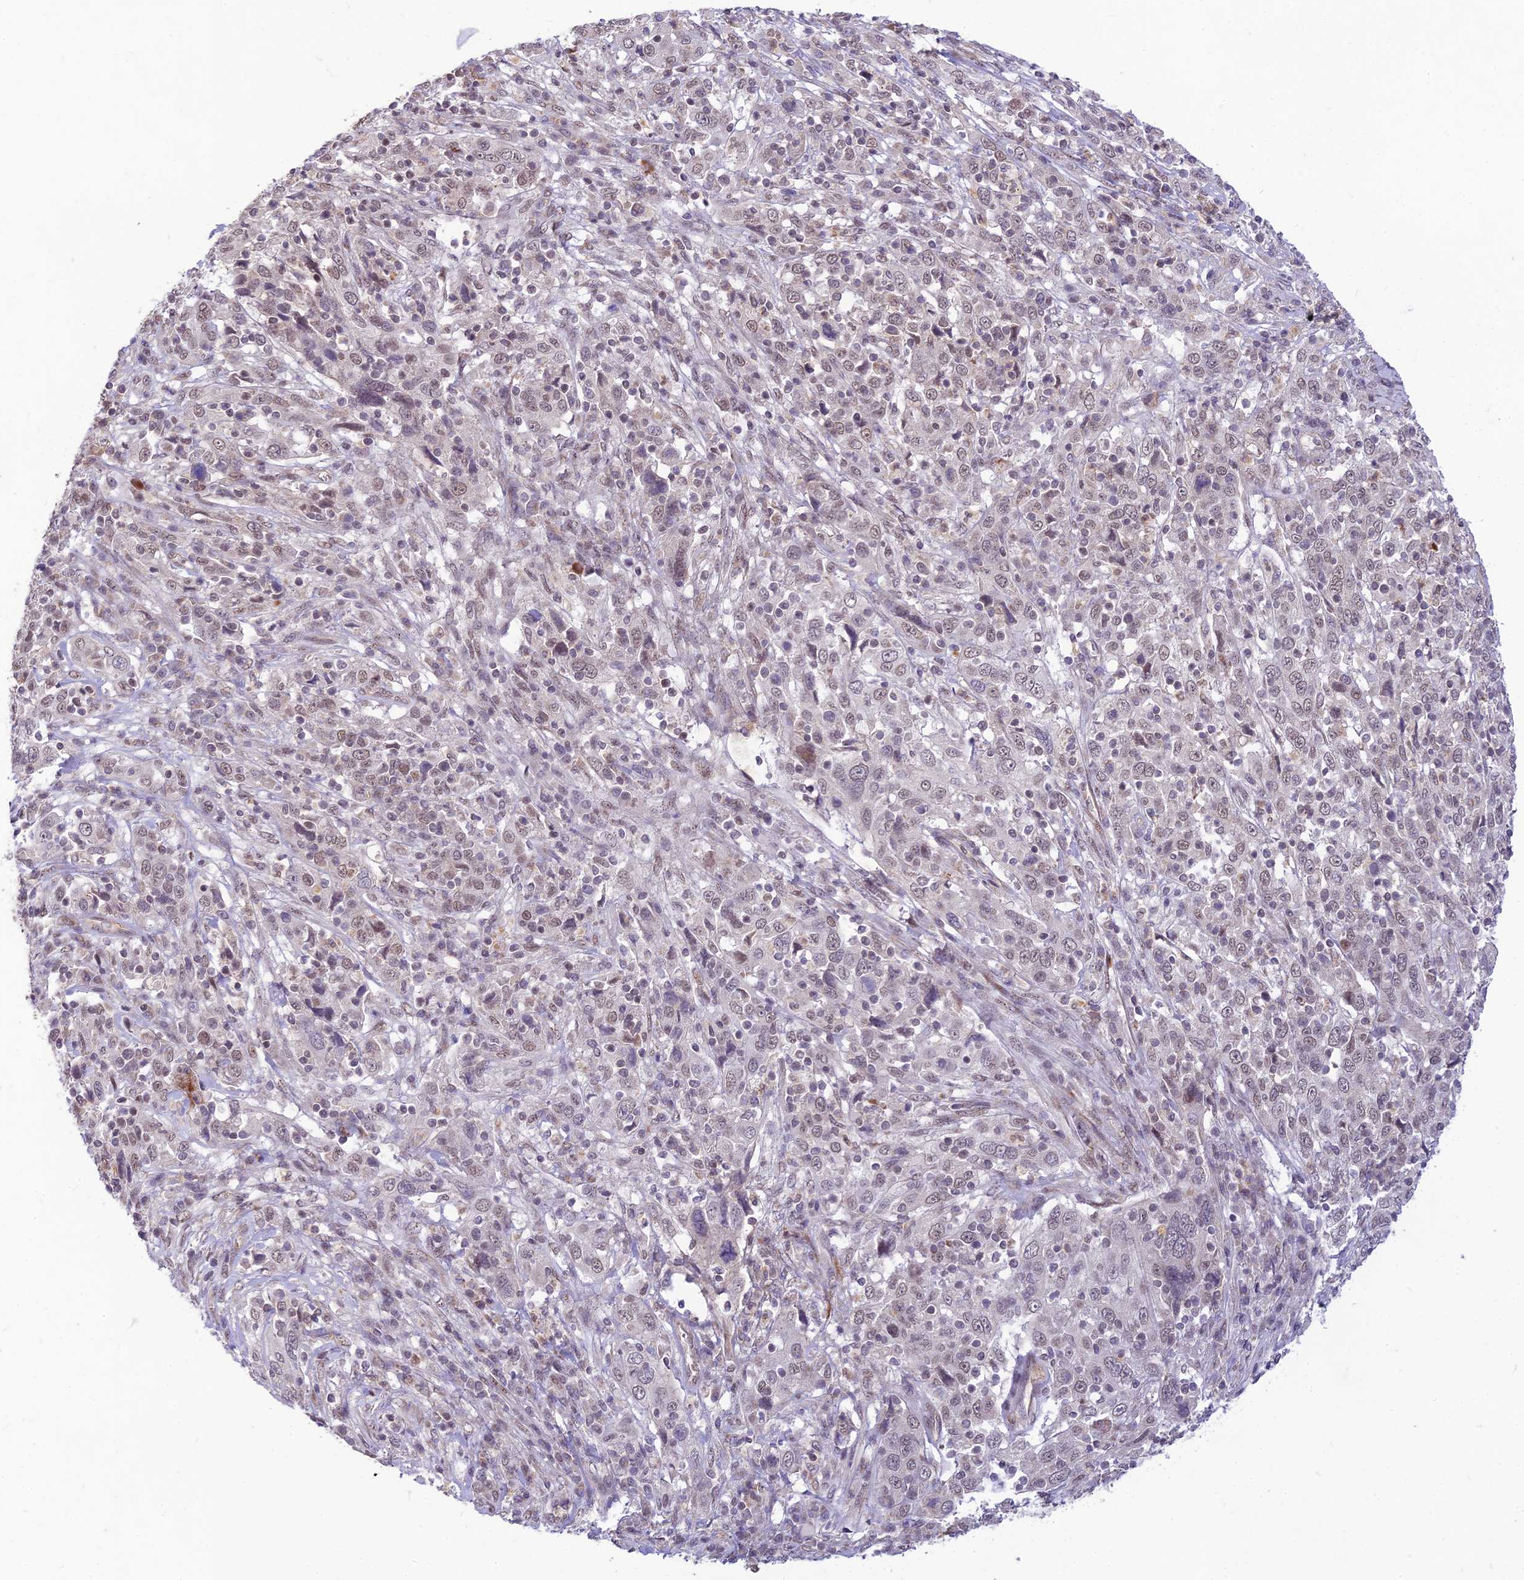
{"staining": {"intensity": "weak", "quantity": "25%-75%", "location": "nuclear"}, "tissue": "cervical cancer", "cell_type": "Tumor cells", "image_type": "cancer", "snomed": [{"axis": "morphology", "description": "Squamous cell carcinoma, NOS"}, {"axis": "topography", "description": "Cervix"}], "caption": "Protein staining shows weak nuclear positivity in about 25%-75% of tumor cells in squamous cell carcinoma (cervical).", "gene": "MICOS13", "patient": {"sex": "female", "age": 46}}